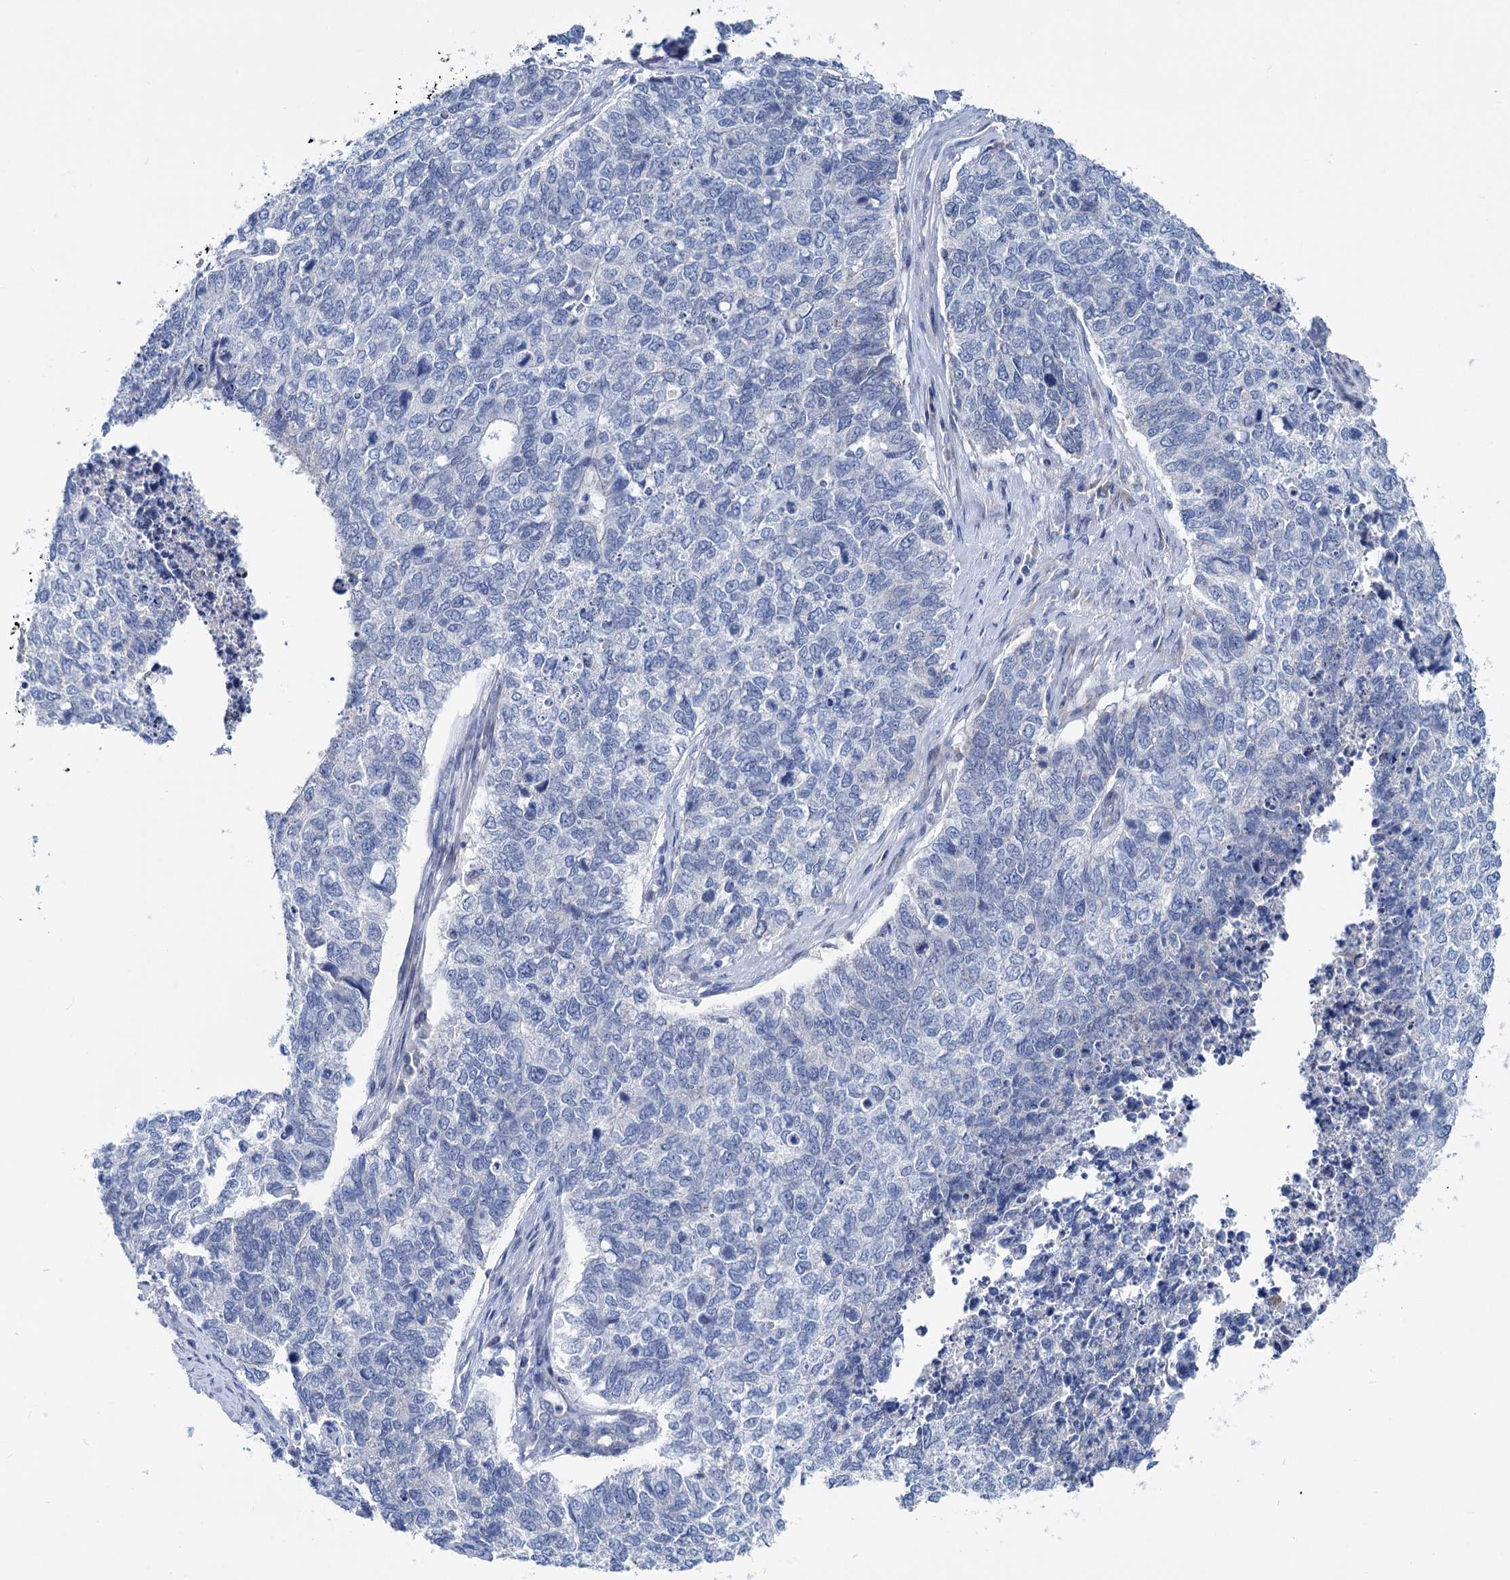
{"staining": {"intensity": "negative", "quantity": "none", "location": "none"}, "tissue": "cervical cancer", "cell_type": "Tumor cells", "image_type": "cancer", "snomed": [{"axis": "morphology", "description": "Squamous cell carcinoma, NOS"}, {"axis": "topography", "description": "Cervix"}], "caption": "An IHC photomicrograph of cervical squamous cell carcinoma is shown. There is no staining in tumor cells of cervical squamous cell carcinoma. (Immunohistochemistry (ihc), brightfield microscopy, high magnification).", "gene": "CHDH", "patient": {"sex": "female", "age": 63}}